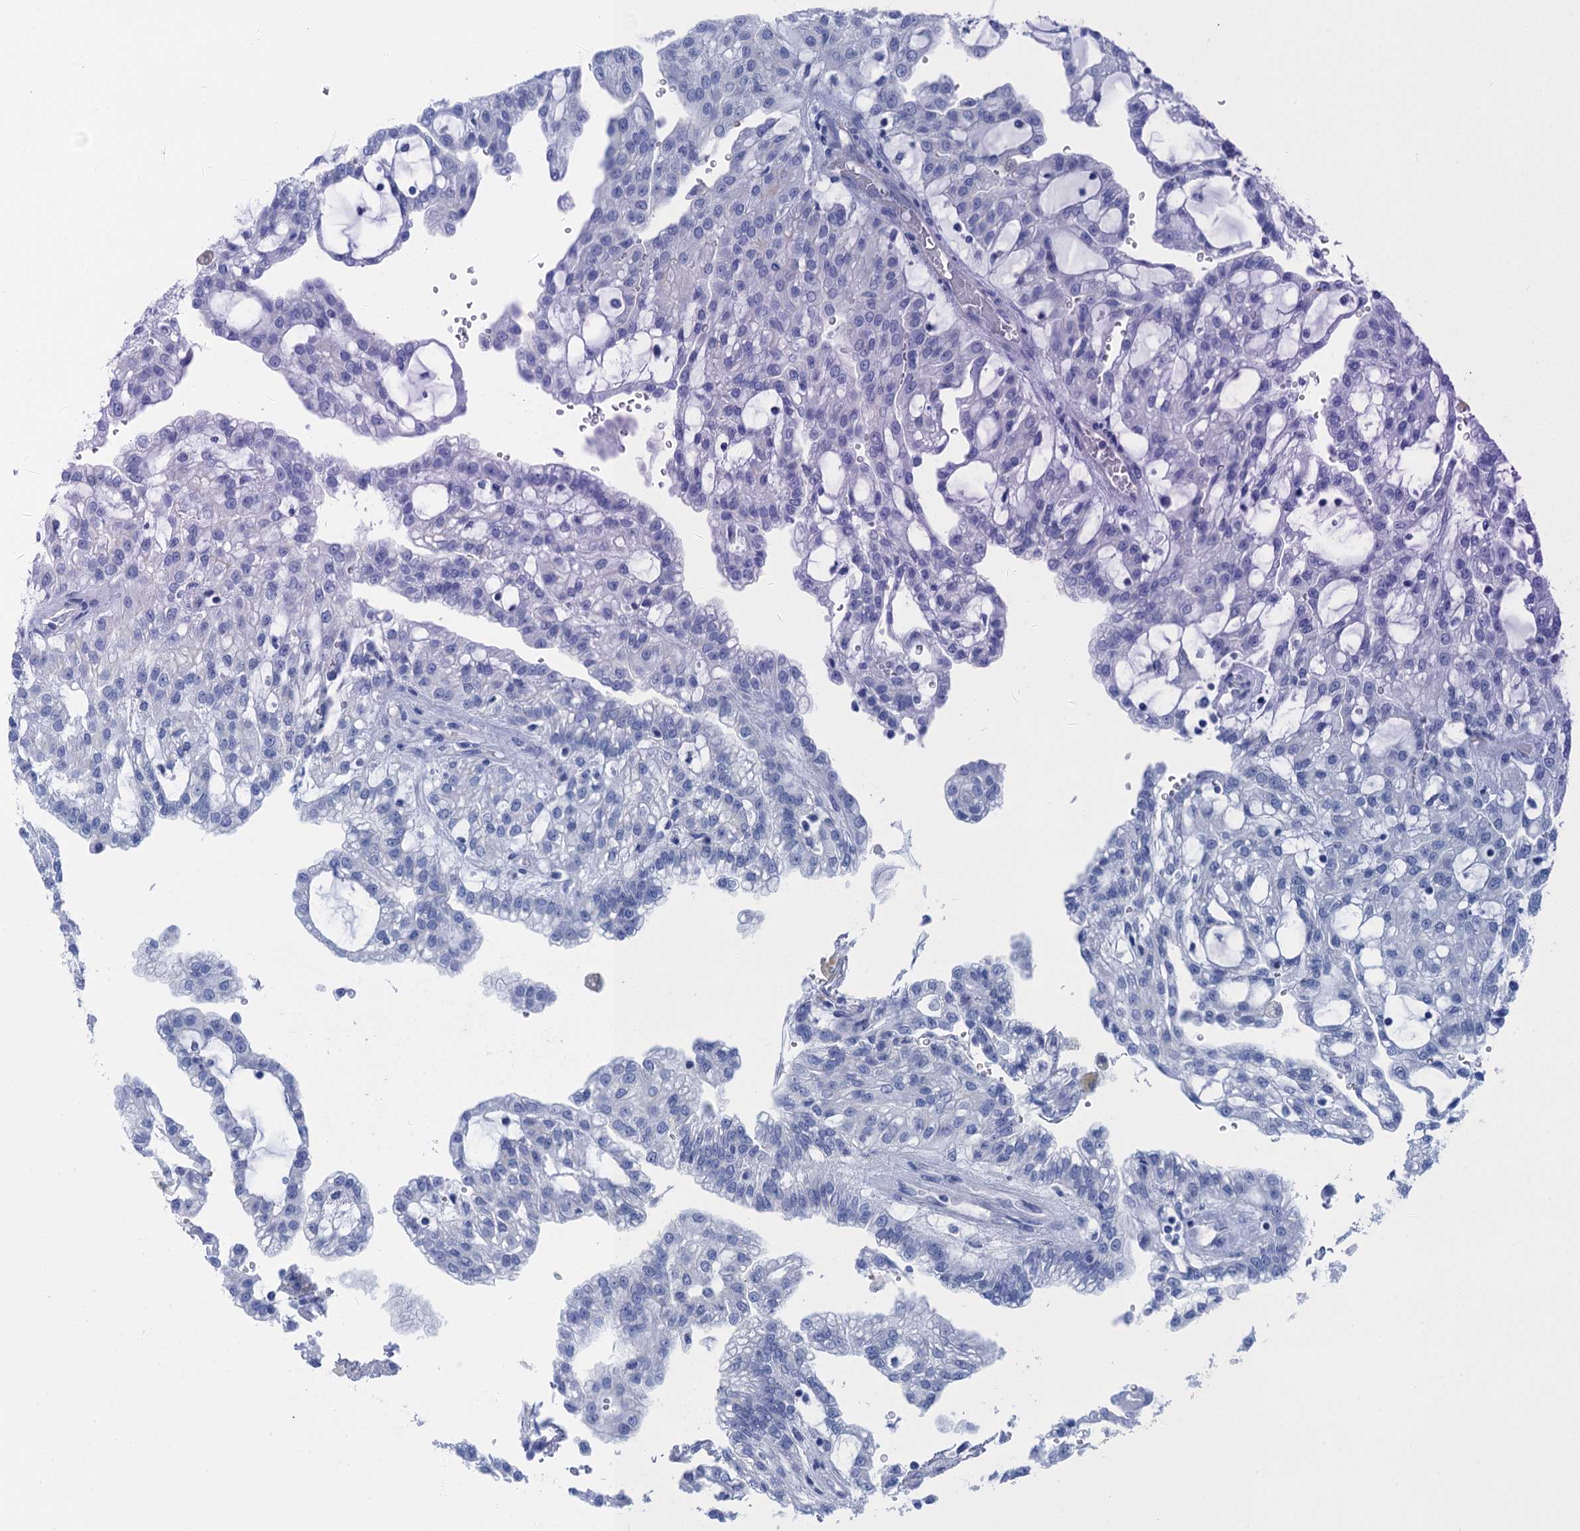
{"staining": {"intensity": "negative", "quantity": "none", "location": "none"}, "tissue": "renal cancer", "cell_type": "Tumor cells", "image_type": "cancer", "snomed": [{"axis": "morphology", "description": "Adenocarcinoma, NOS"}, {"axis": "topography", "description": "Kidney"}], "caption": "Protein analysis of renal cancer (adenocarcinoma) demonstrates no significant expression in tumor cells. (DAB (3,3'-diaminobenzidine) IHC visualized using brightfield microscopy, high magnification).", "gene": "CALML5", "patient": {"sex": "male", "age": 63}}